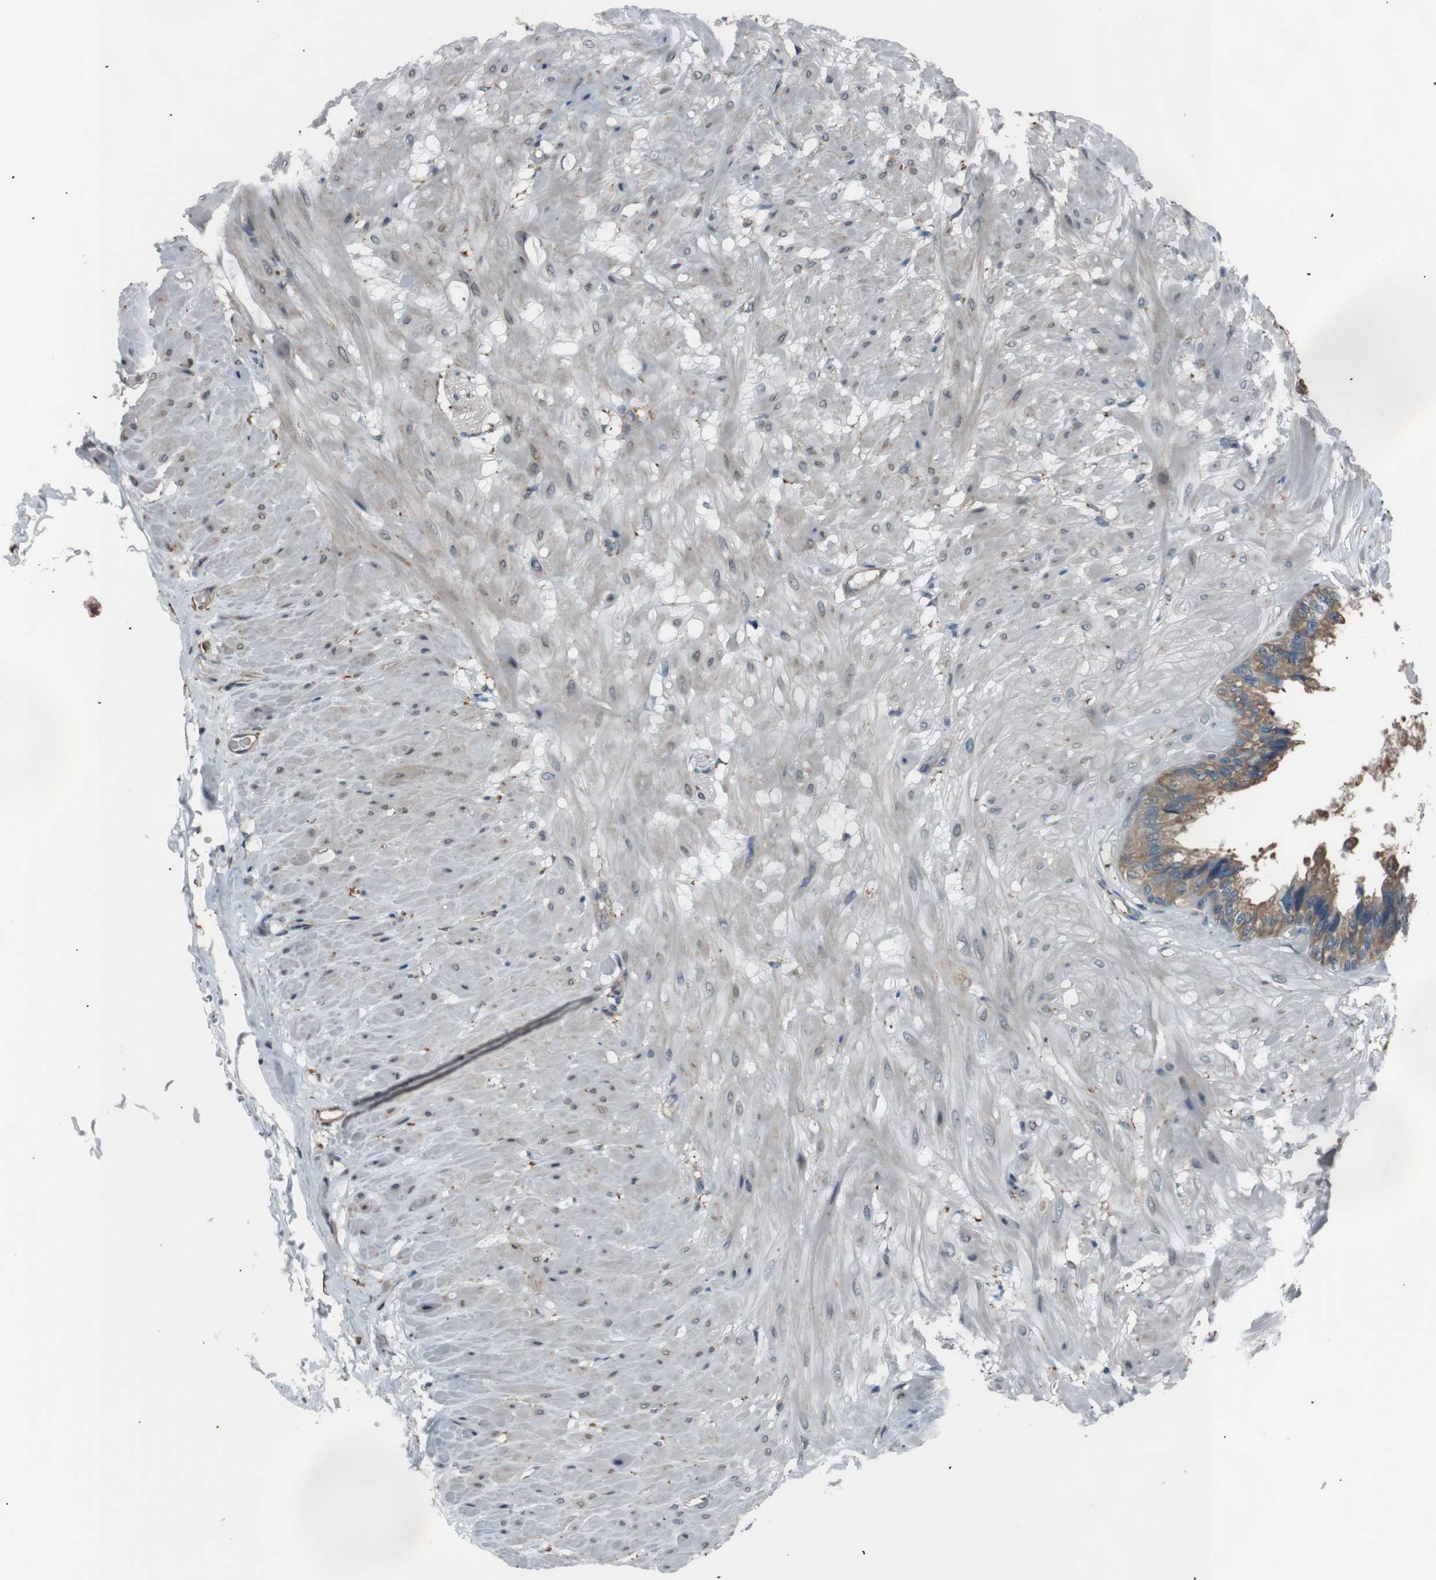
{"staining": {"intensity": "moderate", "quantity": ">75%", "location": "cytoplasmic/membranous"}, "tissue": "seminal vesicle", "cell_type": "Glandular cells", "image_type": "normal", "snomed": [{"axis": "morphology", "description": "Normal tissue, NOS"}, {"axis": "topography", "description": "Seminal veicle"}], "caption": "Benign seminal vesicle shows moderate cytoplasmic/membranous positivity in about >75% of glandular cells, visualized by immunohistochemistry.", "gene": "SIGMAR1", "patient": {"sex": "male", "age": 46}}